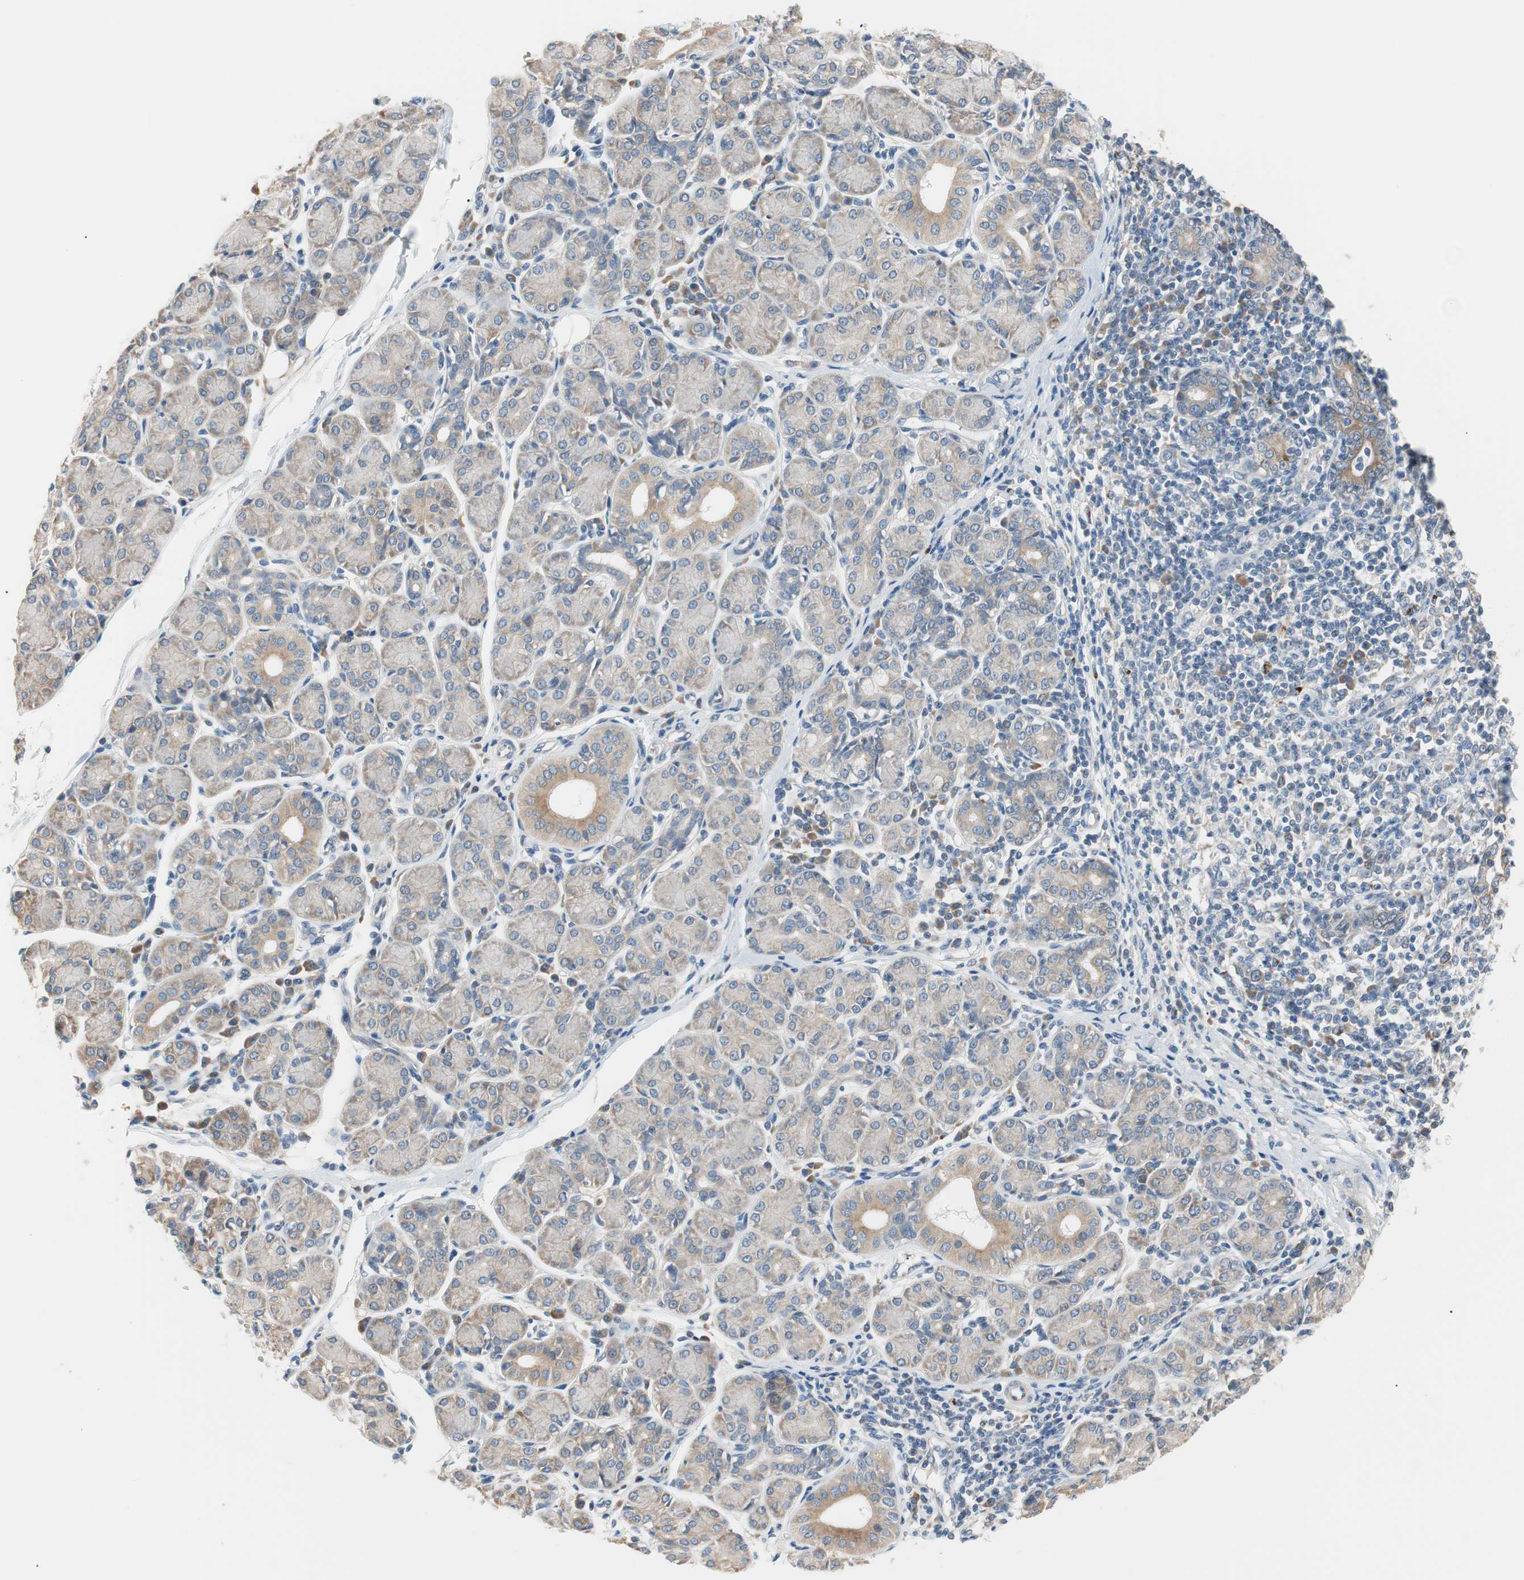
{"staining": {"intensity": "weak", "quantity": ">75%", "location": "cytoplasmic/membranous"}, "tissue": "salivary gland", "cell_type": "Glandular cells", "image_type": "normal", "snomed": [{"axis": "morphology", "description": "Normal tissue, NOS"}, {"axis": "morphology", "description": "Inflammation, NOS"}, {"axis": "topography", "description": "Lymph node"}, {"axis": "topography", "description": "Salivary gland"}], "caption": "Approximately >75% of glandular cells in unremarkable salivary gland exhibit weak cytoplasmic/membranous protein expression as visualized by brown immunohistochemical staining.", "gene": "FADS2", "patient": {"sex": "male", "age": 3}}